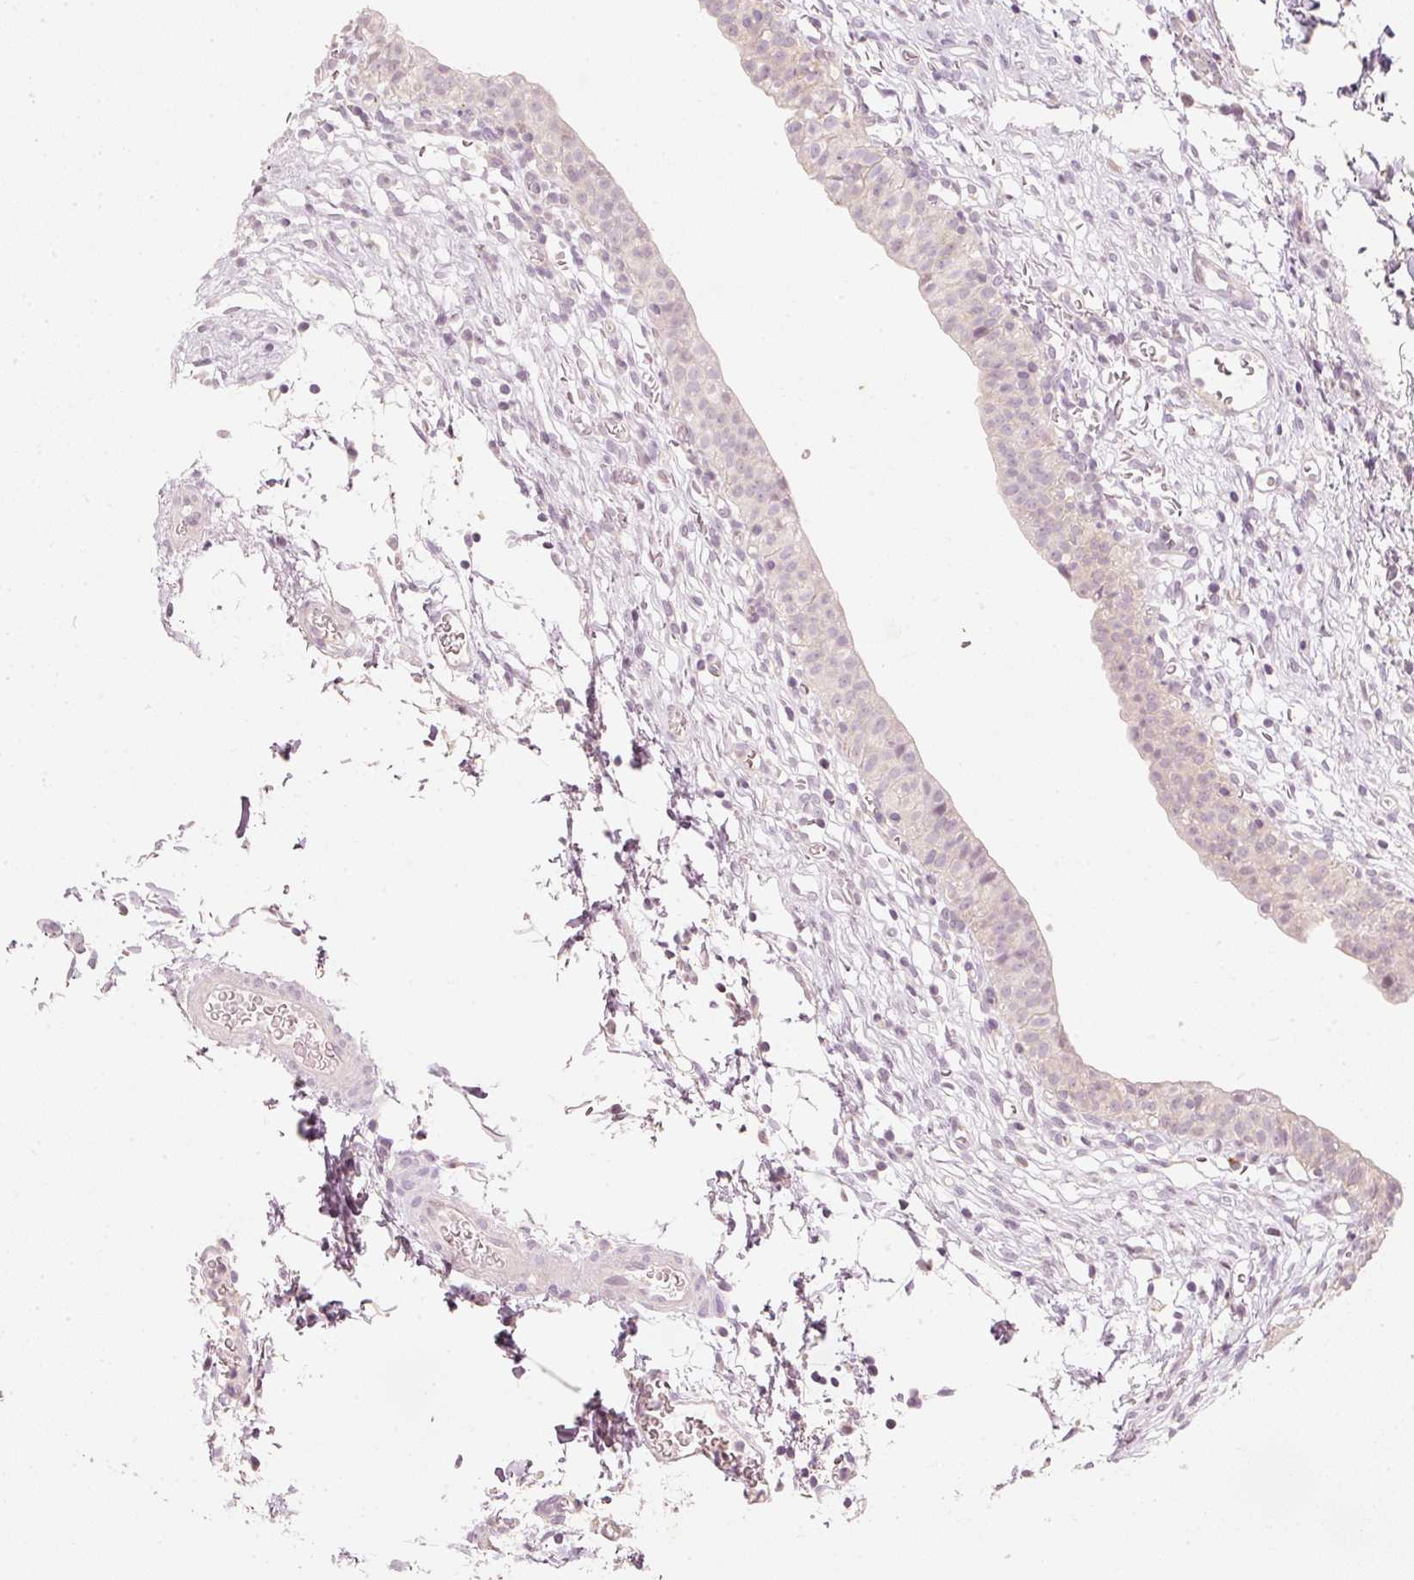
{"staining": {"intensity": "negative", "quantity": "none", "location": "none"}, "tissue": "urinary bladder", "cell_type": "Urothelial cells", "image_type": "normal", "snomed": [{"axis": "morphology", "description": "Normal tissue, NOS"}, {"axis": "topography", "description": "Urinary bladder"}, {"axis": "topography", "description": "Peripheral nerve tissue"}], "caption": "Immunohistochemistry (IHC) photomicrograph of unremarkable urinary bladder: human urinary bladder stained with DAB shows no significant protein staining in urothelial cells. Brightfield microscopy of immunohistochemistry stained with DAB (3,3'-diaminobenzidine) (brown) and hematoxylin (blue), captured at high magnification.", "gene": "TREX2", "patient": {"sex": "male", "age": 55}}